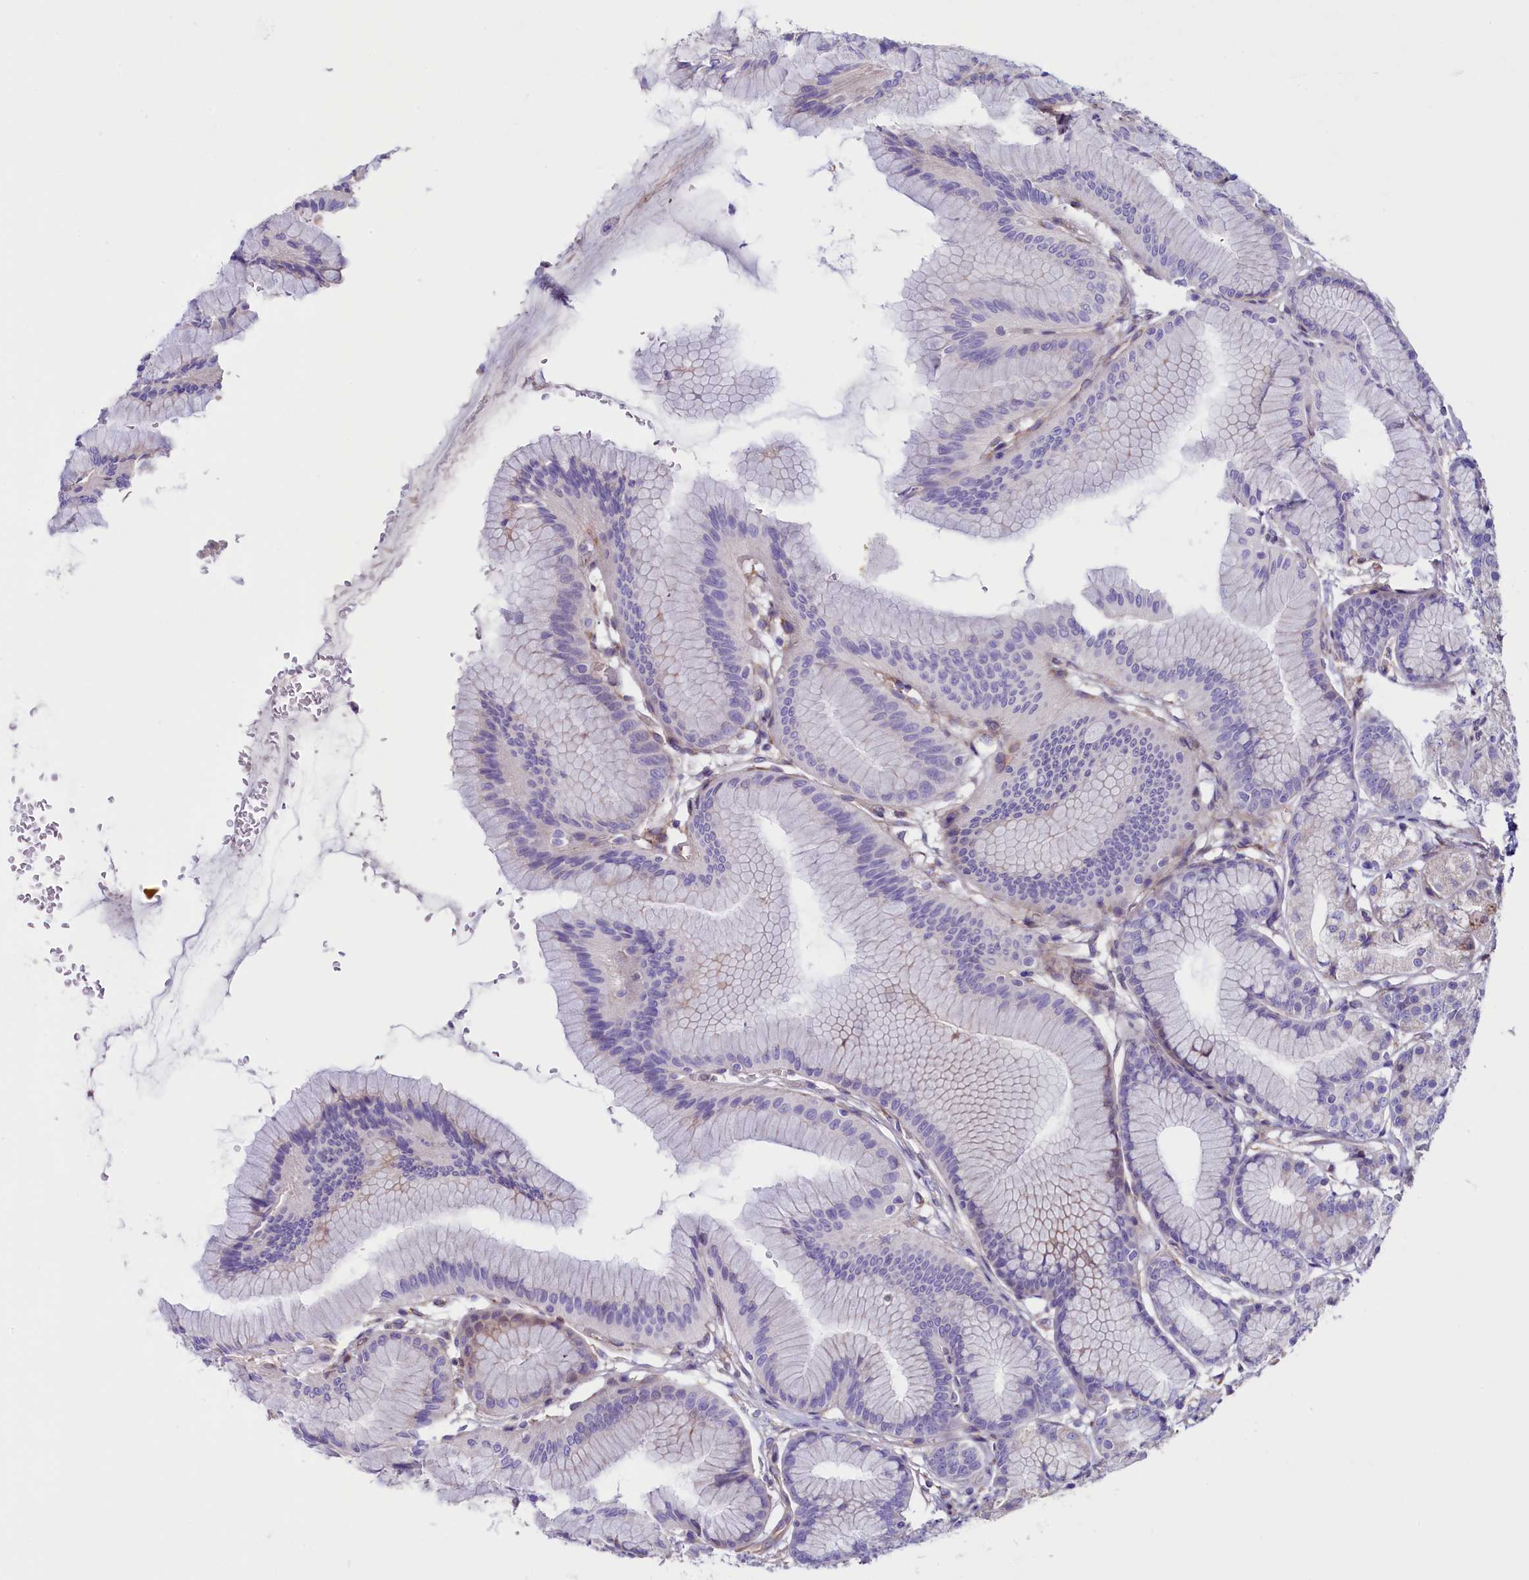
{"staining": {"intensity": "weak", "quantity": "<25%", "location": "cytoplasmic/membranous"}, "tissue": "stomach", "cell_type": "Glandular cells", "image_type": "normal", "snomed": [{"axis": "morphology", "description": "Normal tissue, NOS"}, {"axis": "morphology", "description": "Adenocarcinoma, NOS"}, {"axis": "morphology", "description": "Adenocarcinoma, High grade"}, {"axis": "topography", "description": "Stomach, upper"}, {"axis": "topography", "description": "Stomach"}], "caption": "DAB immunohistochemical staining of unremarkable human stomach demonstrates no significant expression in glandular cells.", "gene": "GPR108", "patient": {"sex": "female", "age": 65}}